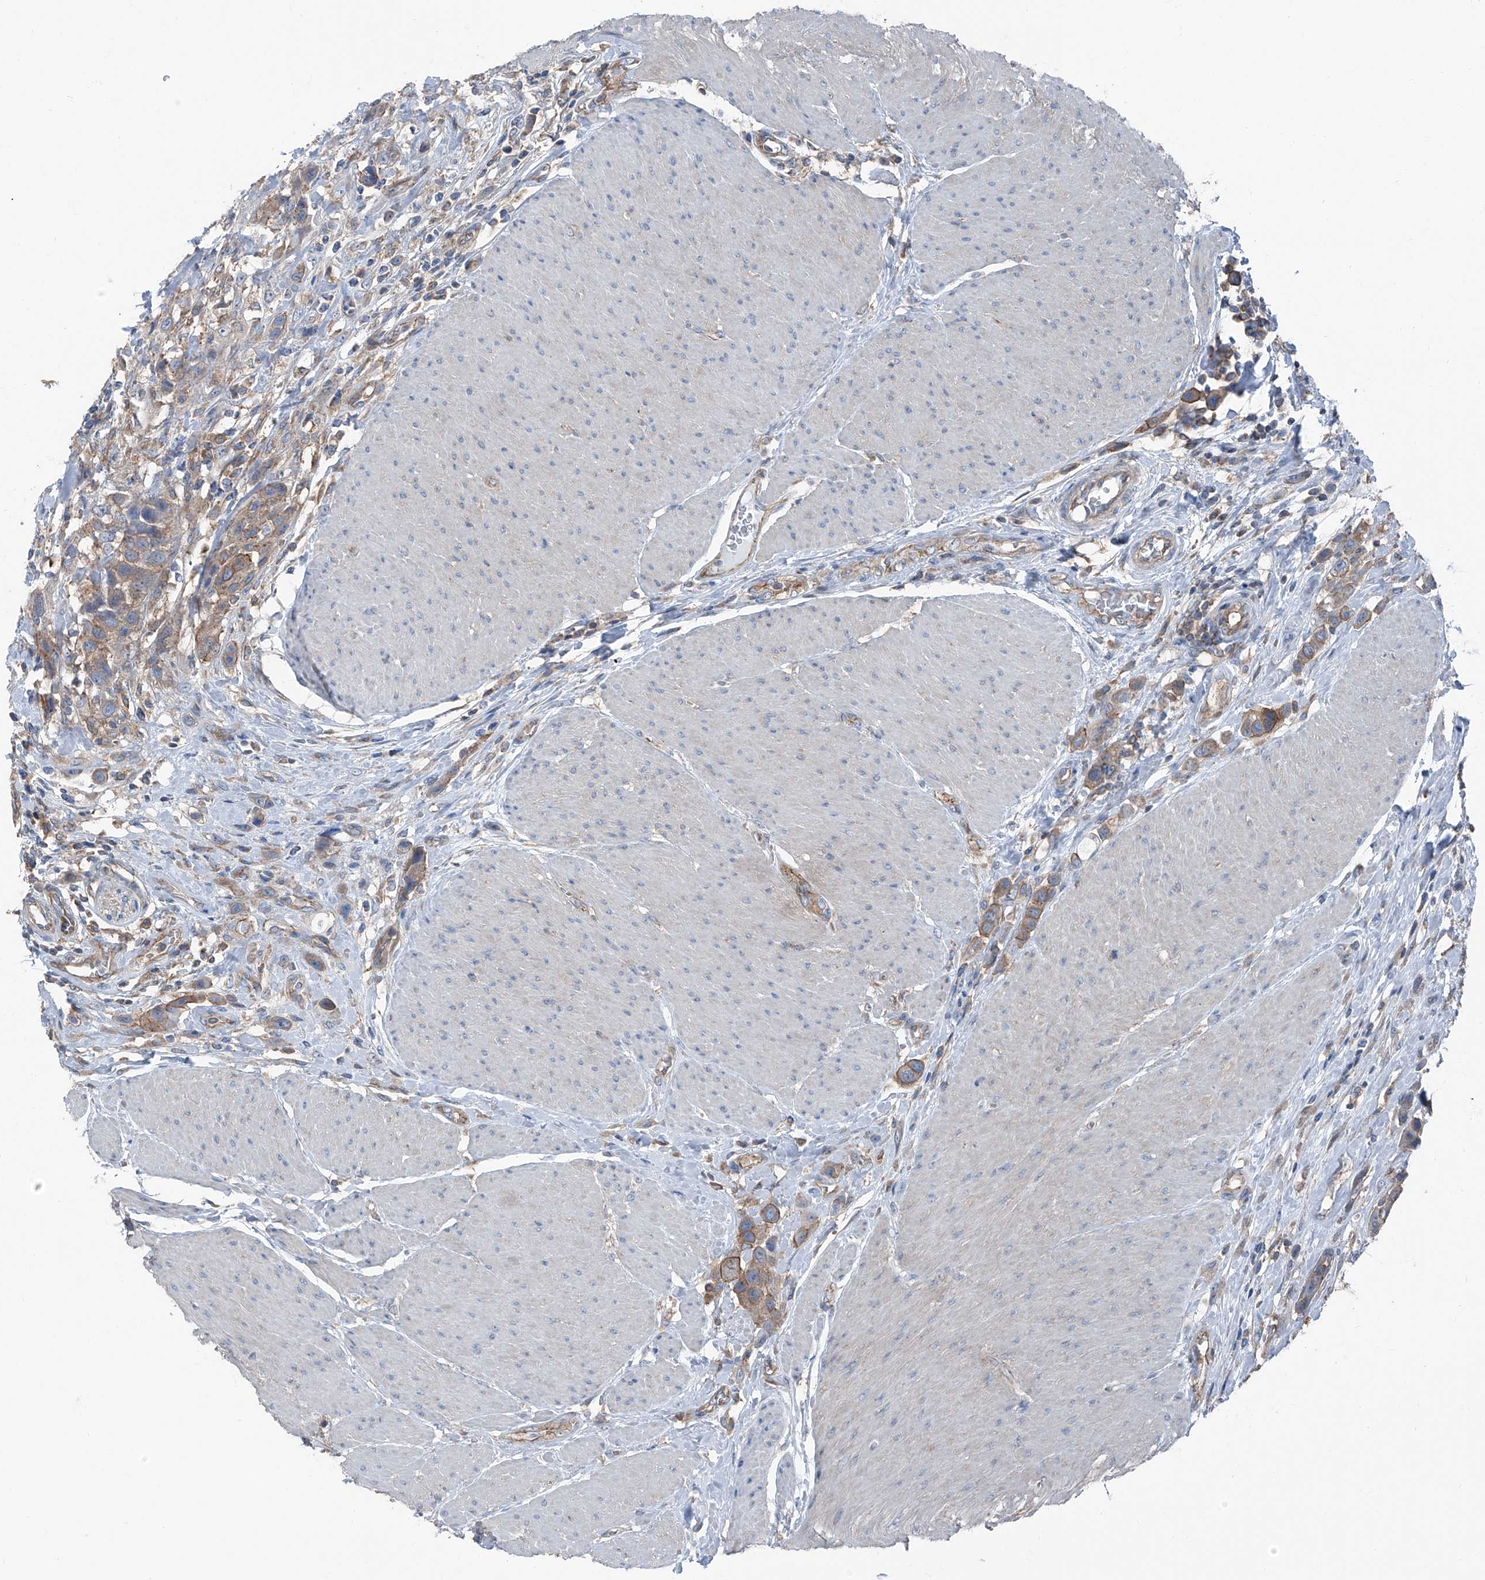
{"staining": {"intensity": "weak", "quantity": ">75%", "location": "cytoplasmic/membranous"}, "tissue": "urothelial cancer", "cell_type": "Tumor cells", "image_type": "cancer", "snomed": [{"axis": "morphology", "description": "Urothelial carcinoma, High grade"}, {"axis": "topography", "description": "Urinary bladder"}], "caption": "Immunohistochemistry (IHC) histopathology image of urothelial cancer stained for a protein (brown), which reveals low levels of weak cytoplasmic/membranous expression in approximately >75% of tumor cells.", "gene": "GPR142", "patient": {"sex": "male", "age": 50}}